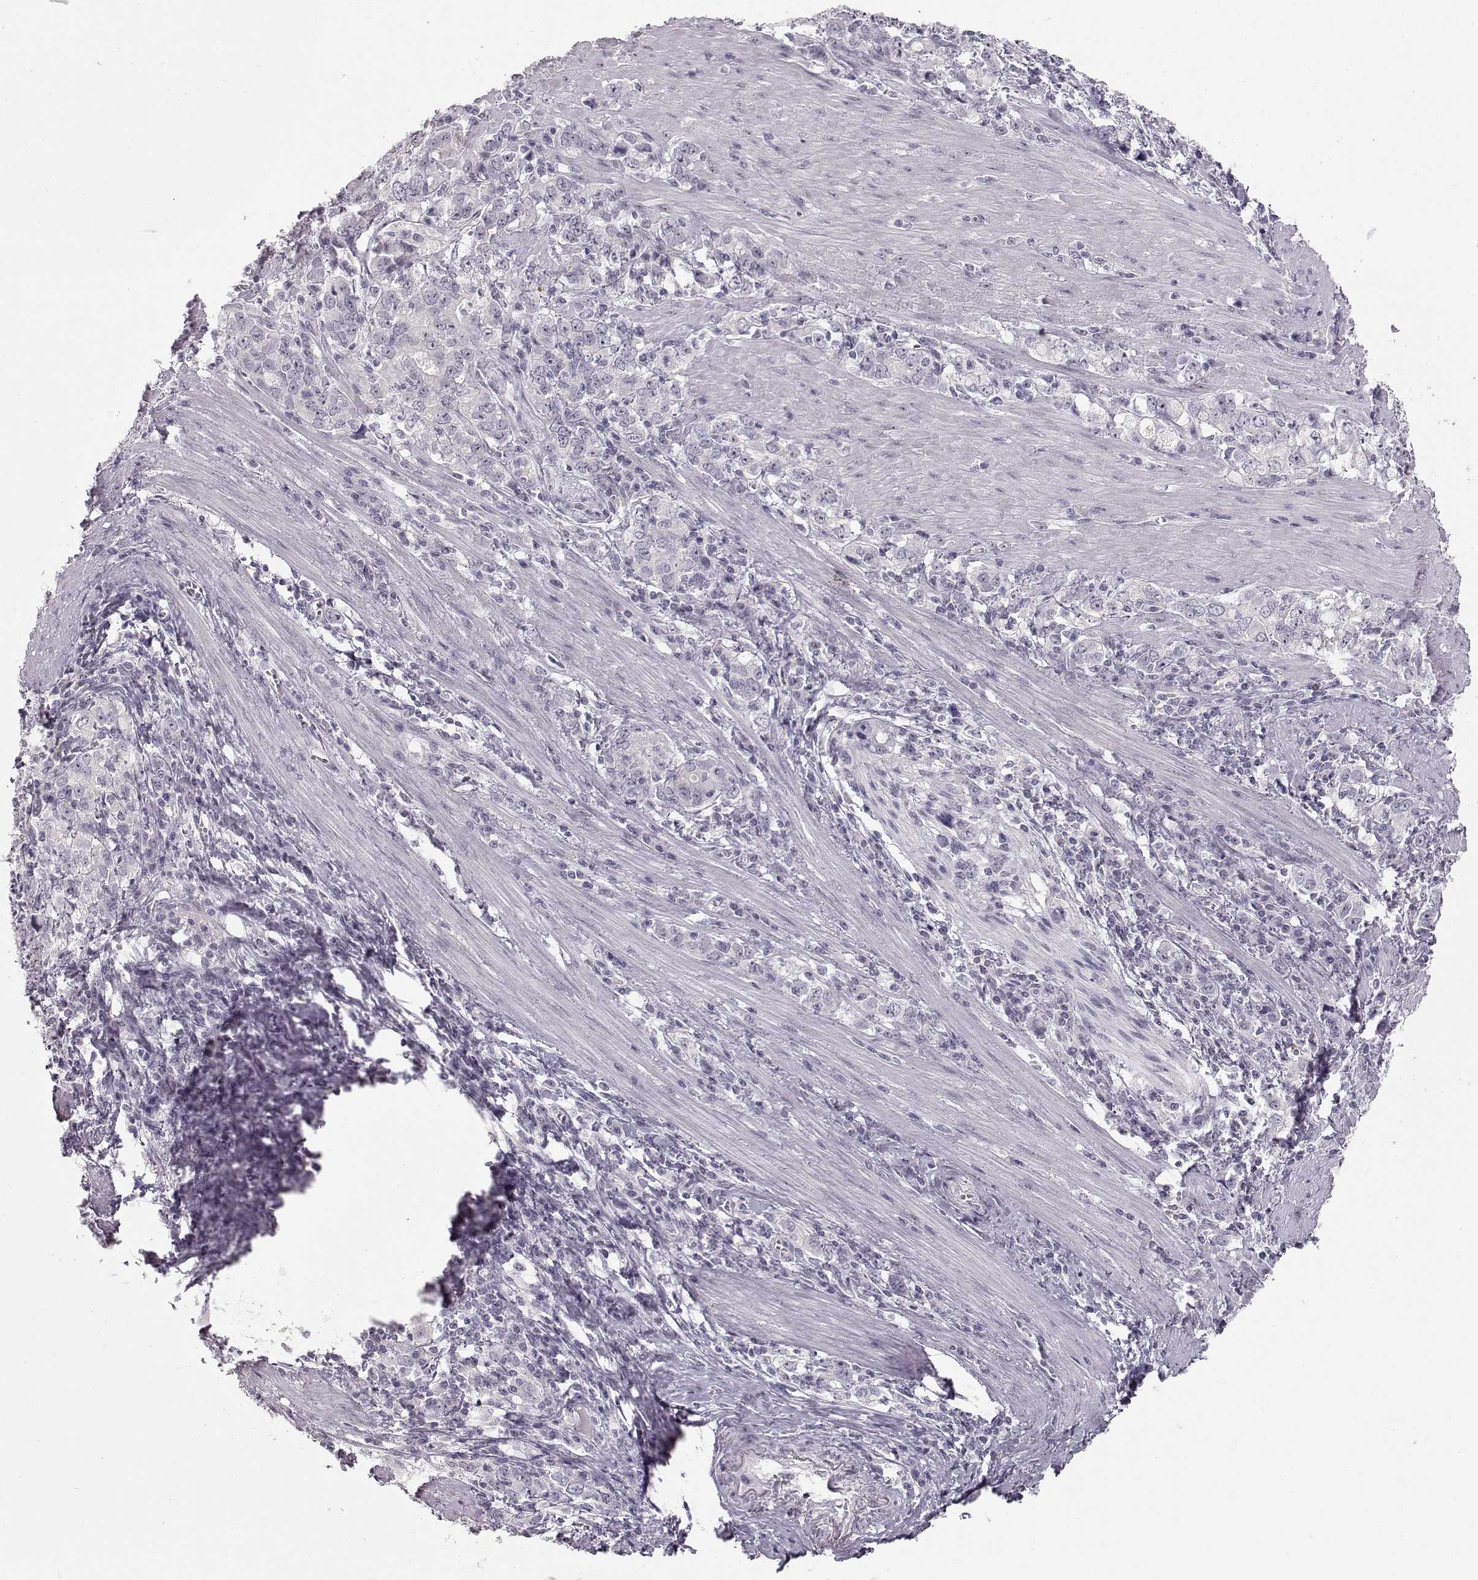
{"staining": {"intensity": "negative", "quantity": "none", "location": "none"}, "tissue": "stomach cancer", "cell_type": "Tumor cells", "image_type": "cancer", "snomed": [{"axis": "morphology", "description": "Adenocarcinoma, NOS"}, {"axis": "topography", "description": "Stomach, lower"}], "caption": "This is an IHC histopathology image of human stomach cancer (adenocarcinoma). There is no staining in tumor cells.", "gene": "FAM205A", "patient": {"sex": "female", "age": 72}}